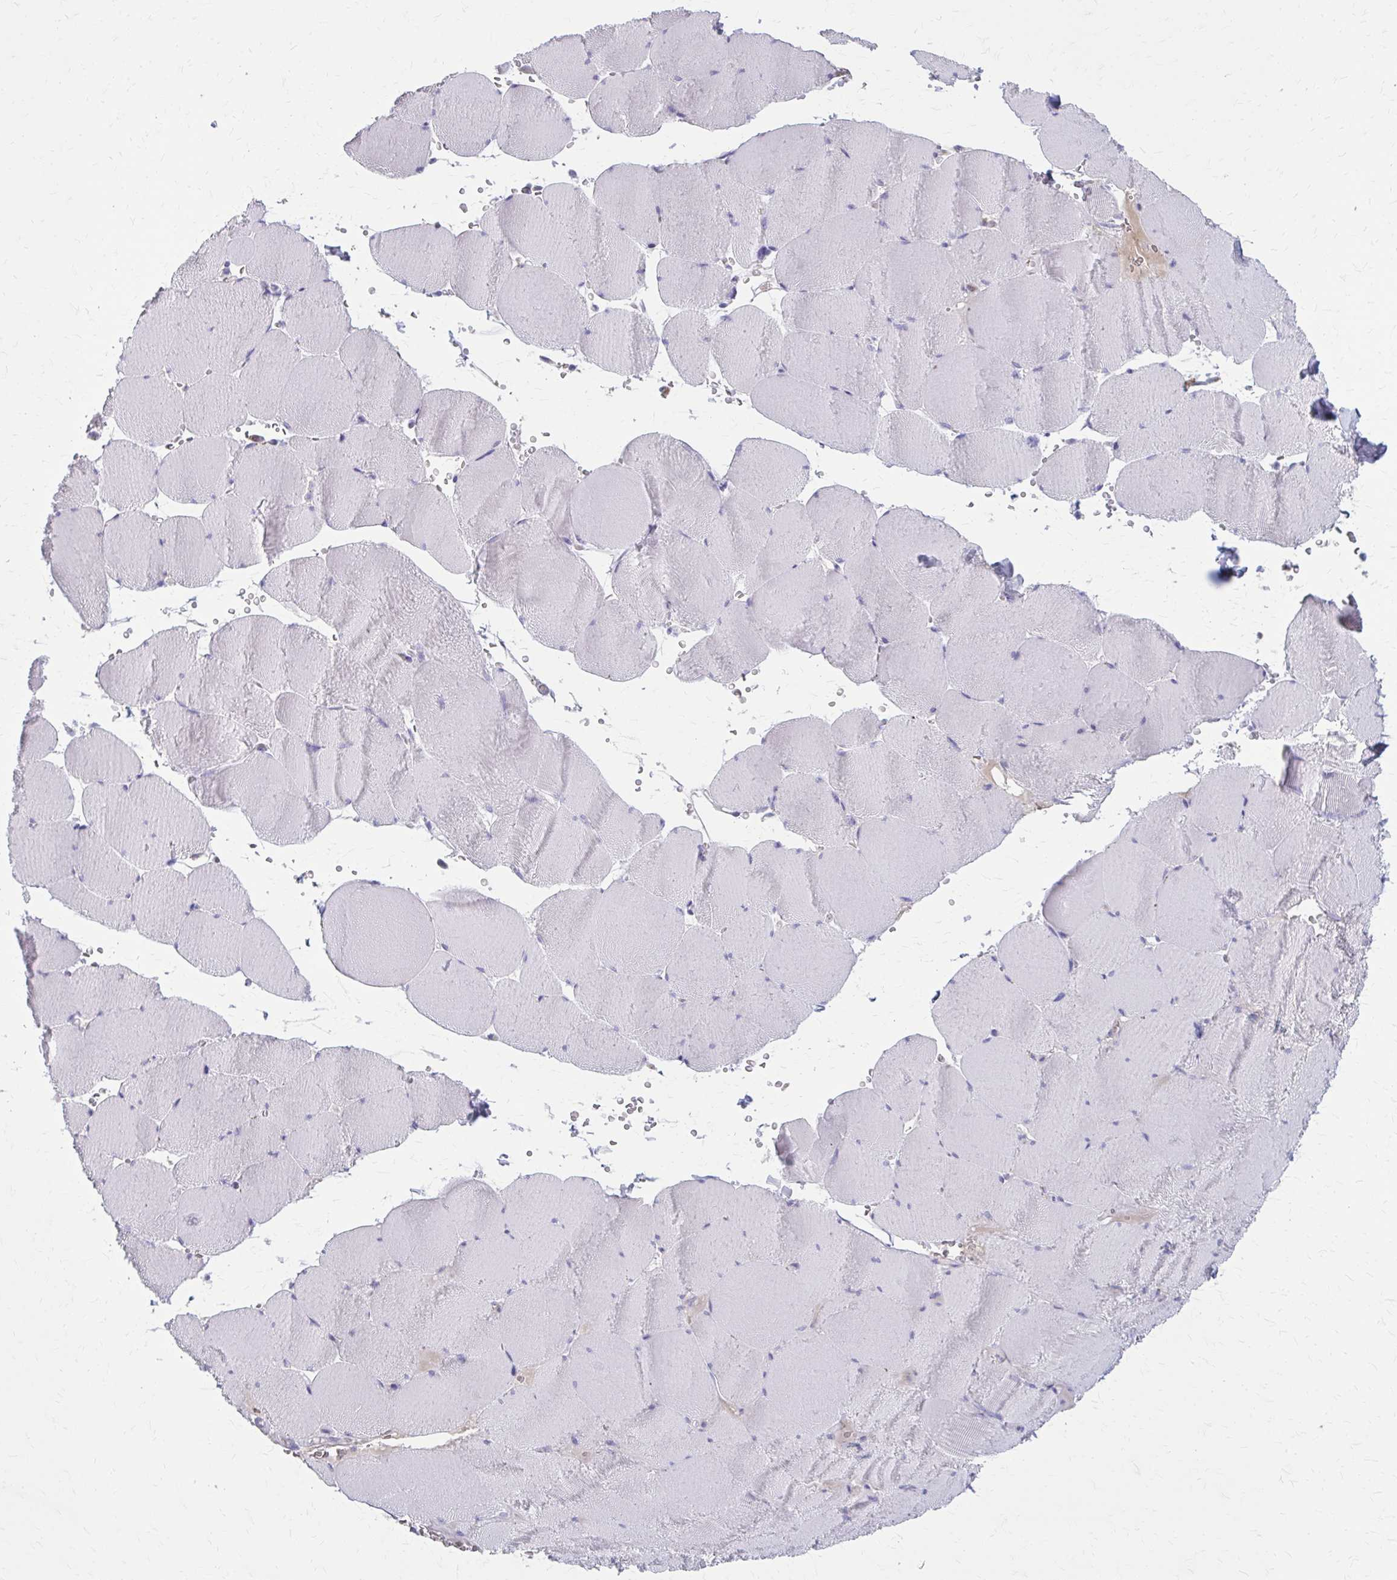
{"staining": {"intensity": "negative", "quantity": "none", "location": "none"}, "tissue": "skeletal muscle", "cell_type": "Myocytes", "image_type": "normal", "snomed": [{"axis": "morphology", "description": "Normal tissue, NOS"}, {"axis": "topography", "description": "Skeletal muscle"}, {"axis": "topography", "description": "Head-Neck"}], "caption": "This is an immunohistochemistry photomicrograph of normal skeletal muscle. There is no staining in myocytes.", "gene": "SERPIND1", "patient": {"sex": "male", "age": 66}}